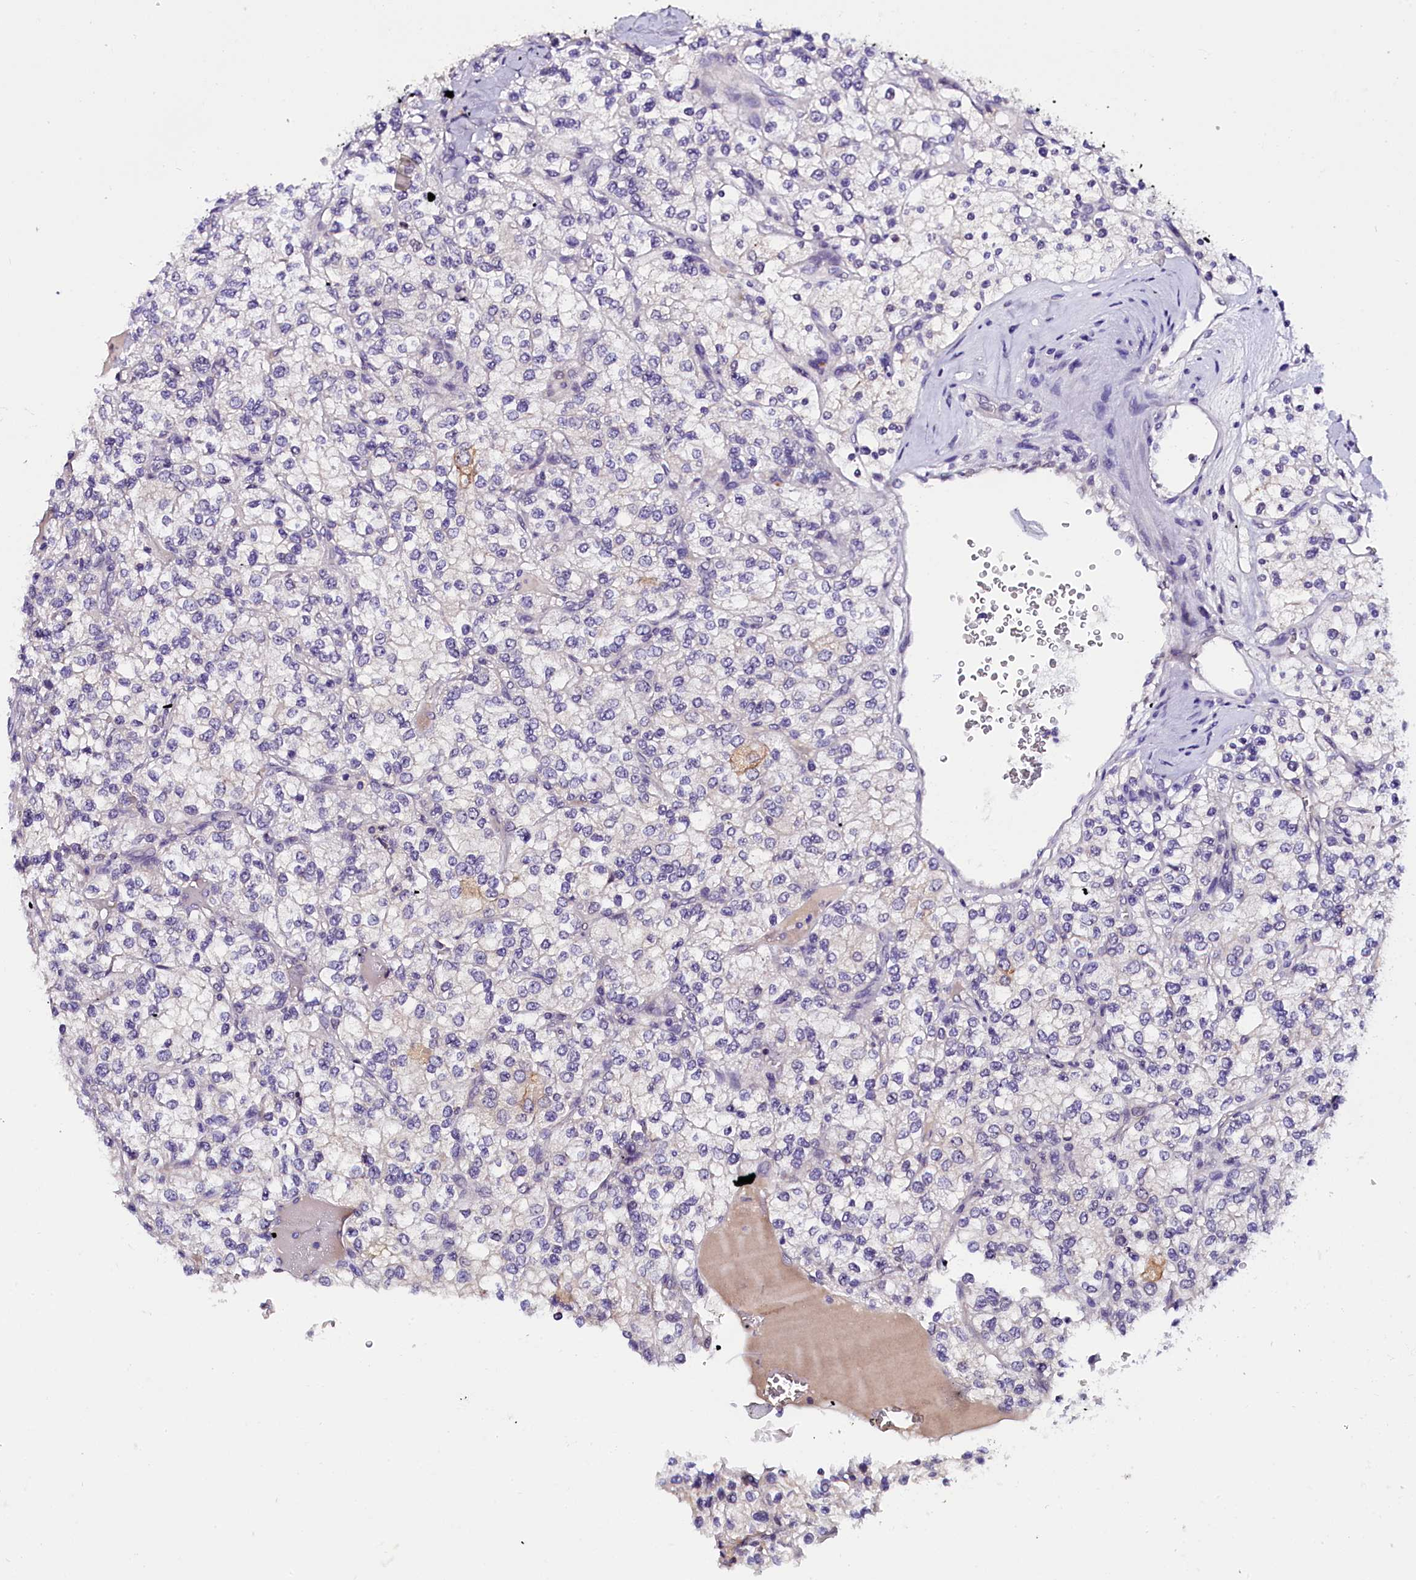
{"staining": {"intensity": "negative", "quantity": "none", "location": "none"}, "tissue": "renal cancer", "cell_type": "Tumor cells", "image_type": "cancer", "snomed": [{"axis": "morphology", "description": "Adenocarcinoma, NOS"}, {"axis": "topography", "description": "Kidney"}], "caption": "Immunohistochemical staining of human adenocarcinoma (renal) reveals no significant staining in tumor cells.", "gene": "IQCN", "patient": {"sex": "male", "age": 80}}